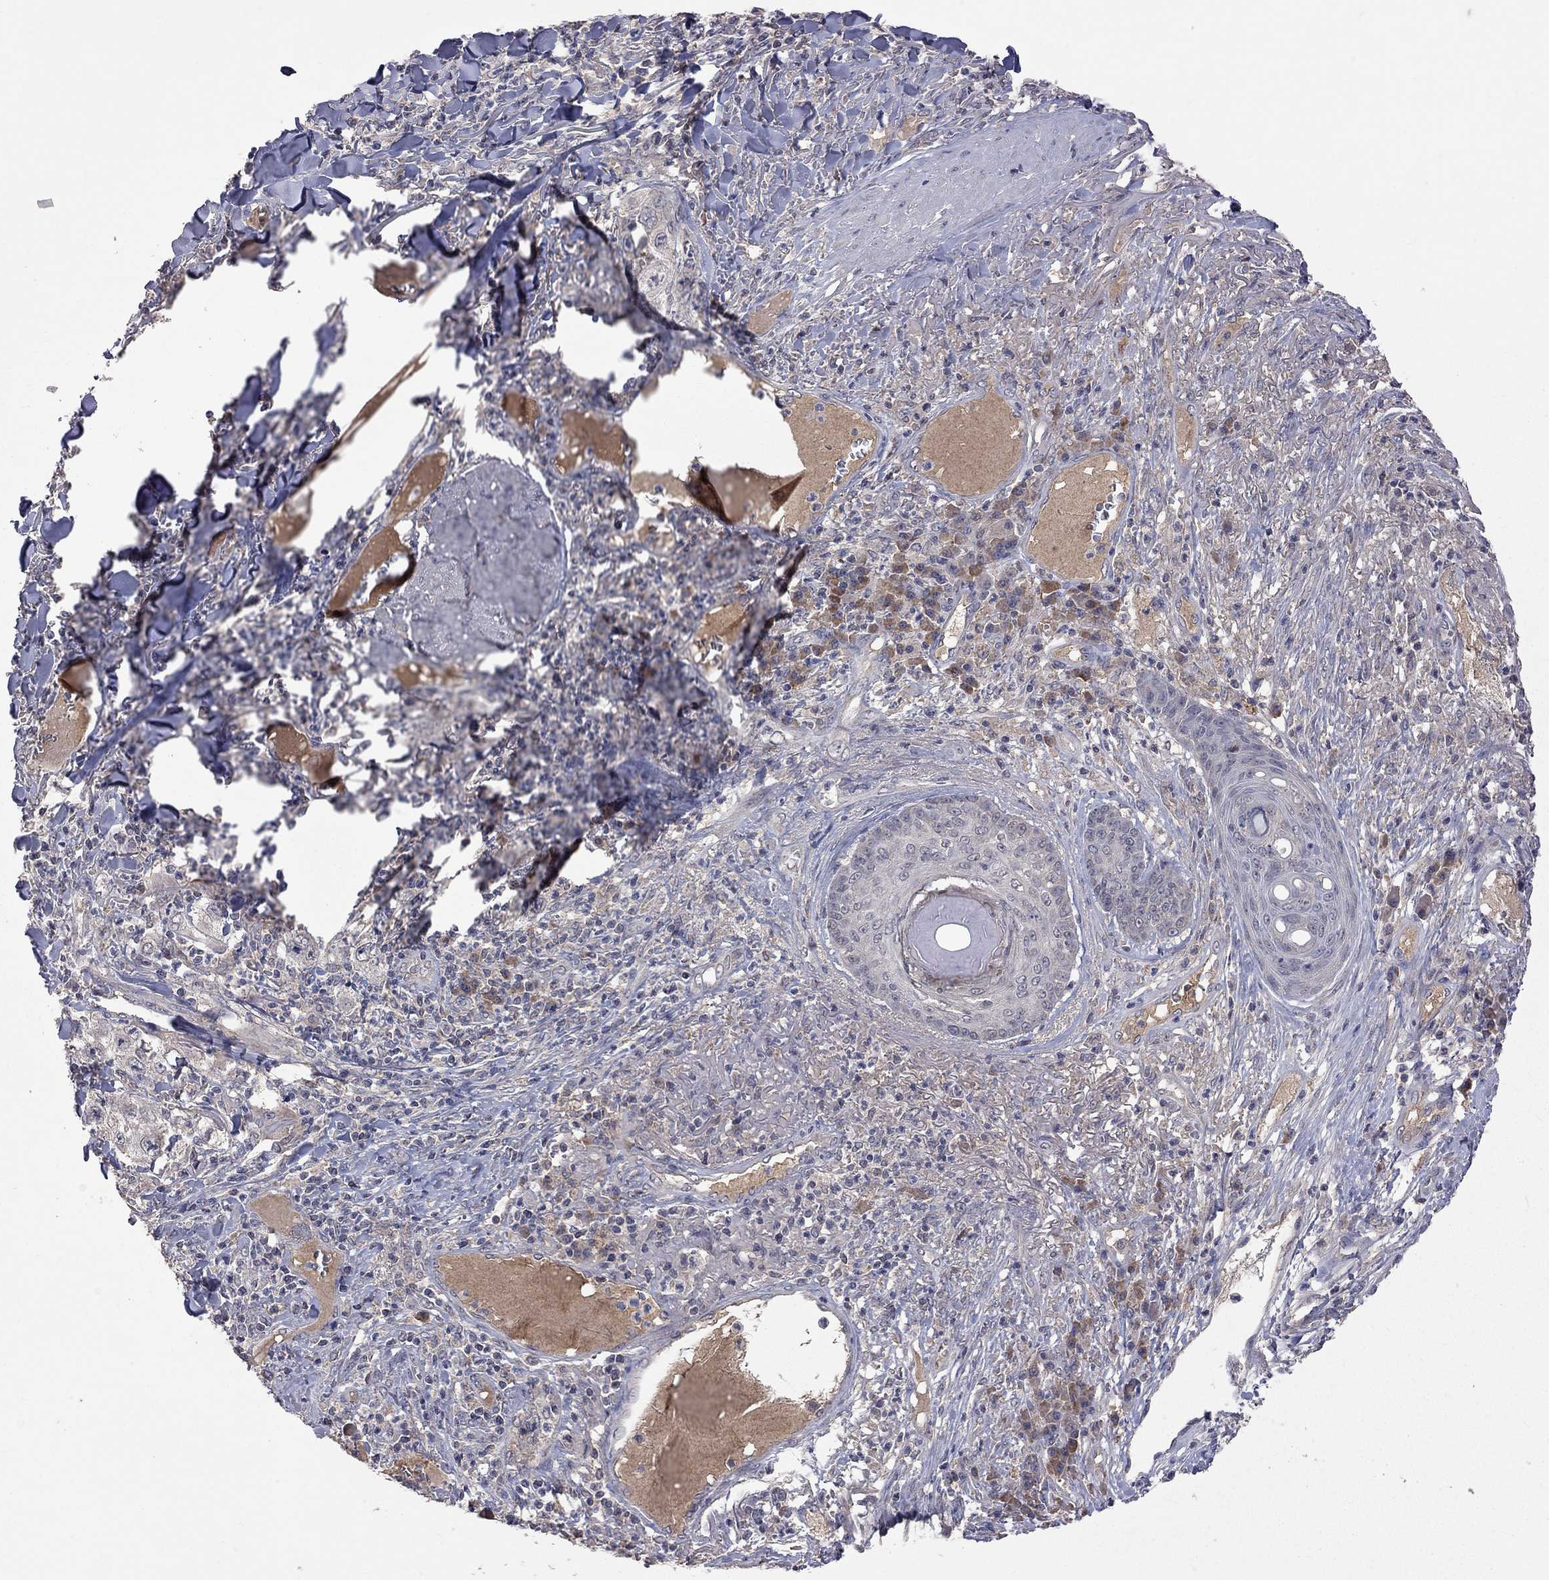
{"staining": {"intensity": "negative", "quantity": "none", "location": "none"}, "tissue": "skin cancer", "cell_type": "Tumor cells", "image_type": "cancer", "snomed": [{"axis": "morphology", "description": "Squamous cell carcinoma, NOS"}, {"axis": "topography", "description": "Skin"}], "caption": "Human skin cancer stained for a protein using immunohistochemistry (IHC) displays no positivity in tumor cells.", "gene": "HTR6", "patient": {"sex": "male", "age": 82}}